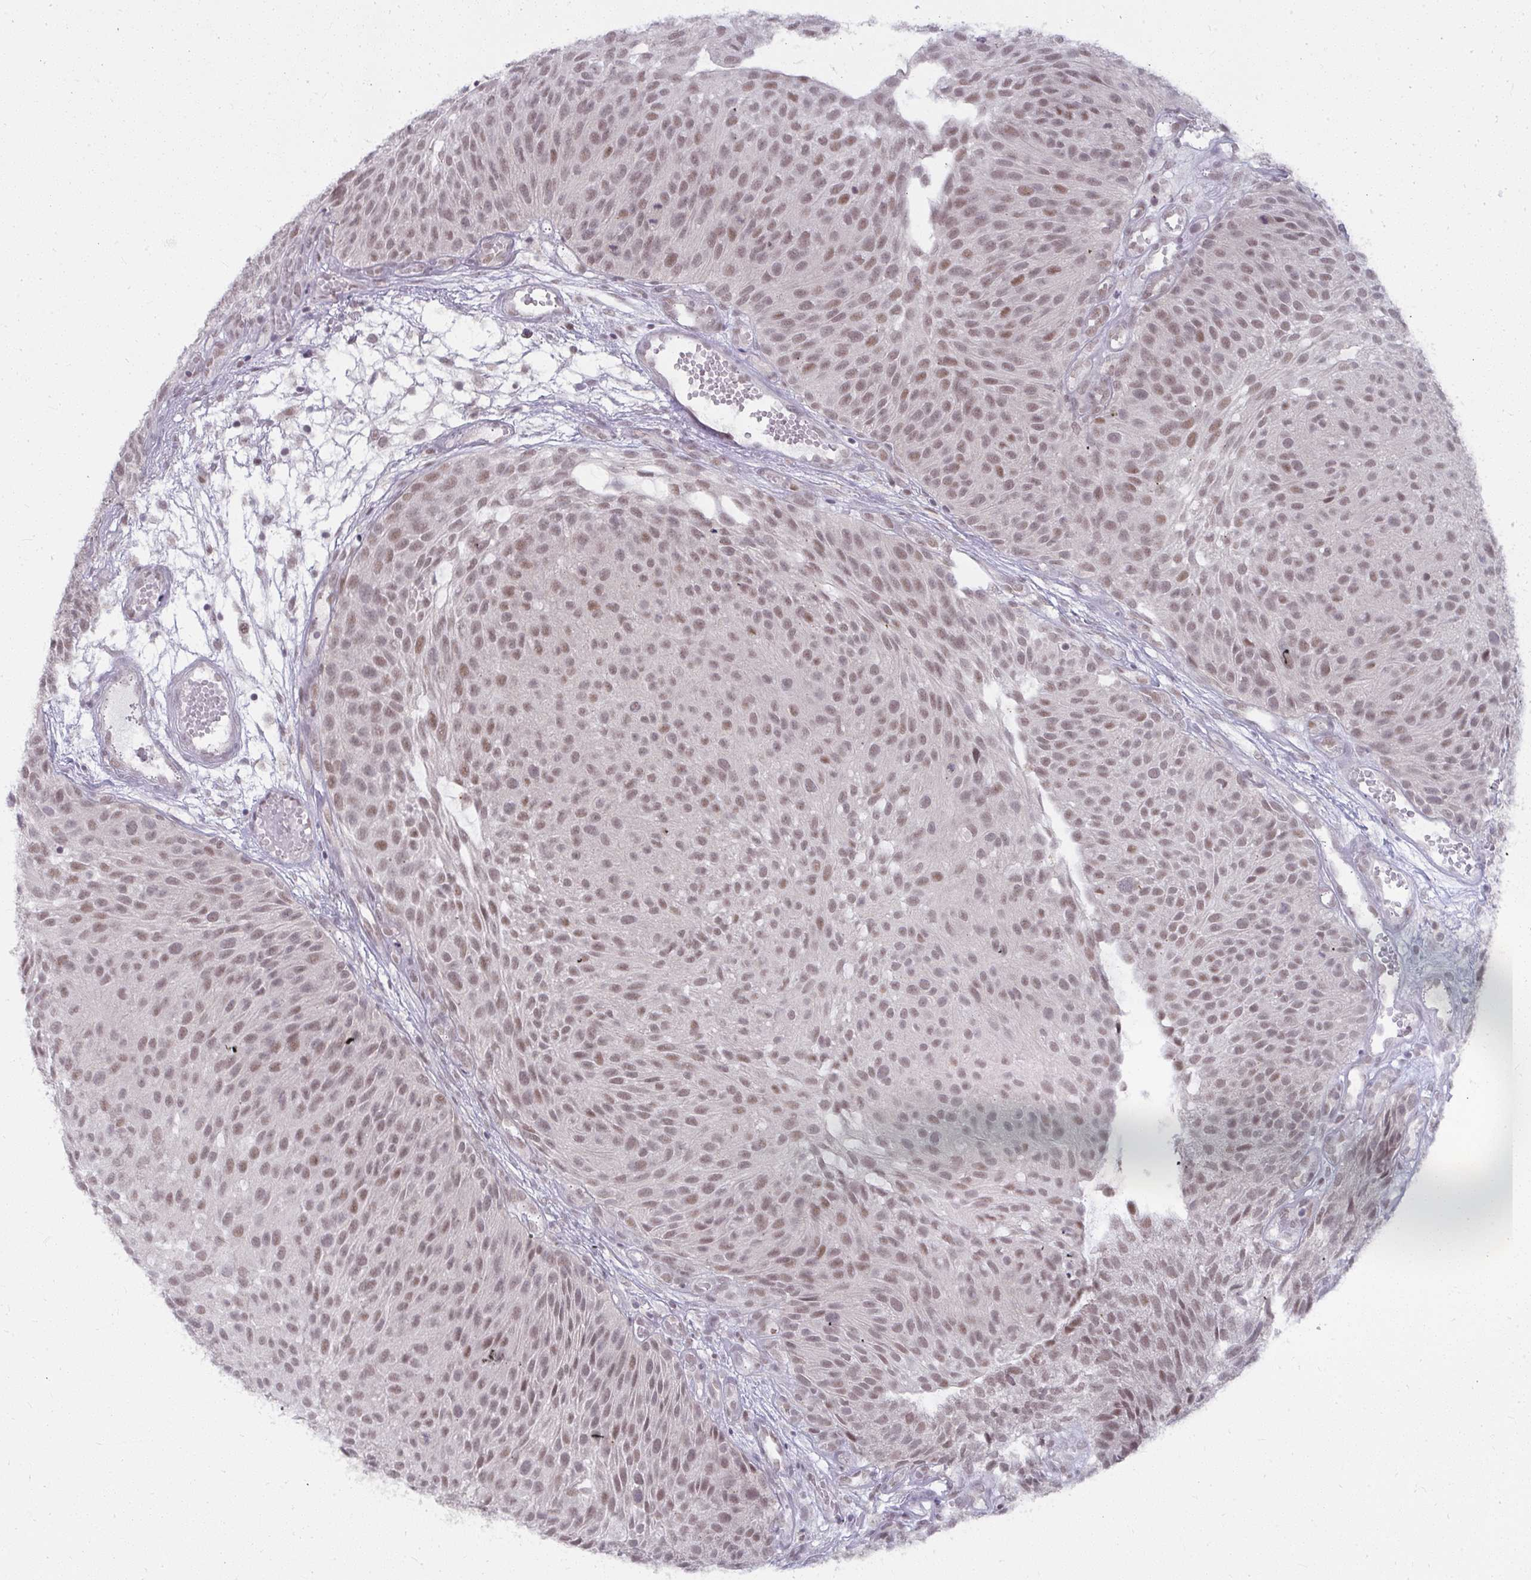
{"staining": {"intensity": "weak", "quantity": ">75%", "location": "nuclear"}, "tissue": "urothelial cancer", "cell_type": "Tumor cells", "image_type": "cancer", "snomed": [{"axis": "morphology", "description": "Urothelial carcinoma, NOS"}, {"axis": "topography", "description": "Urinary bladder"}], "caption": "Weak nuclear expression for a protein is seen in approximately >75% of tumor cells of urothelial cancer using immunohistochemistry.", "gene": "NMNAT1", "patient": {"sex": "male", "age": 84}}